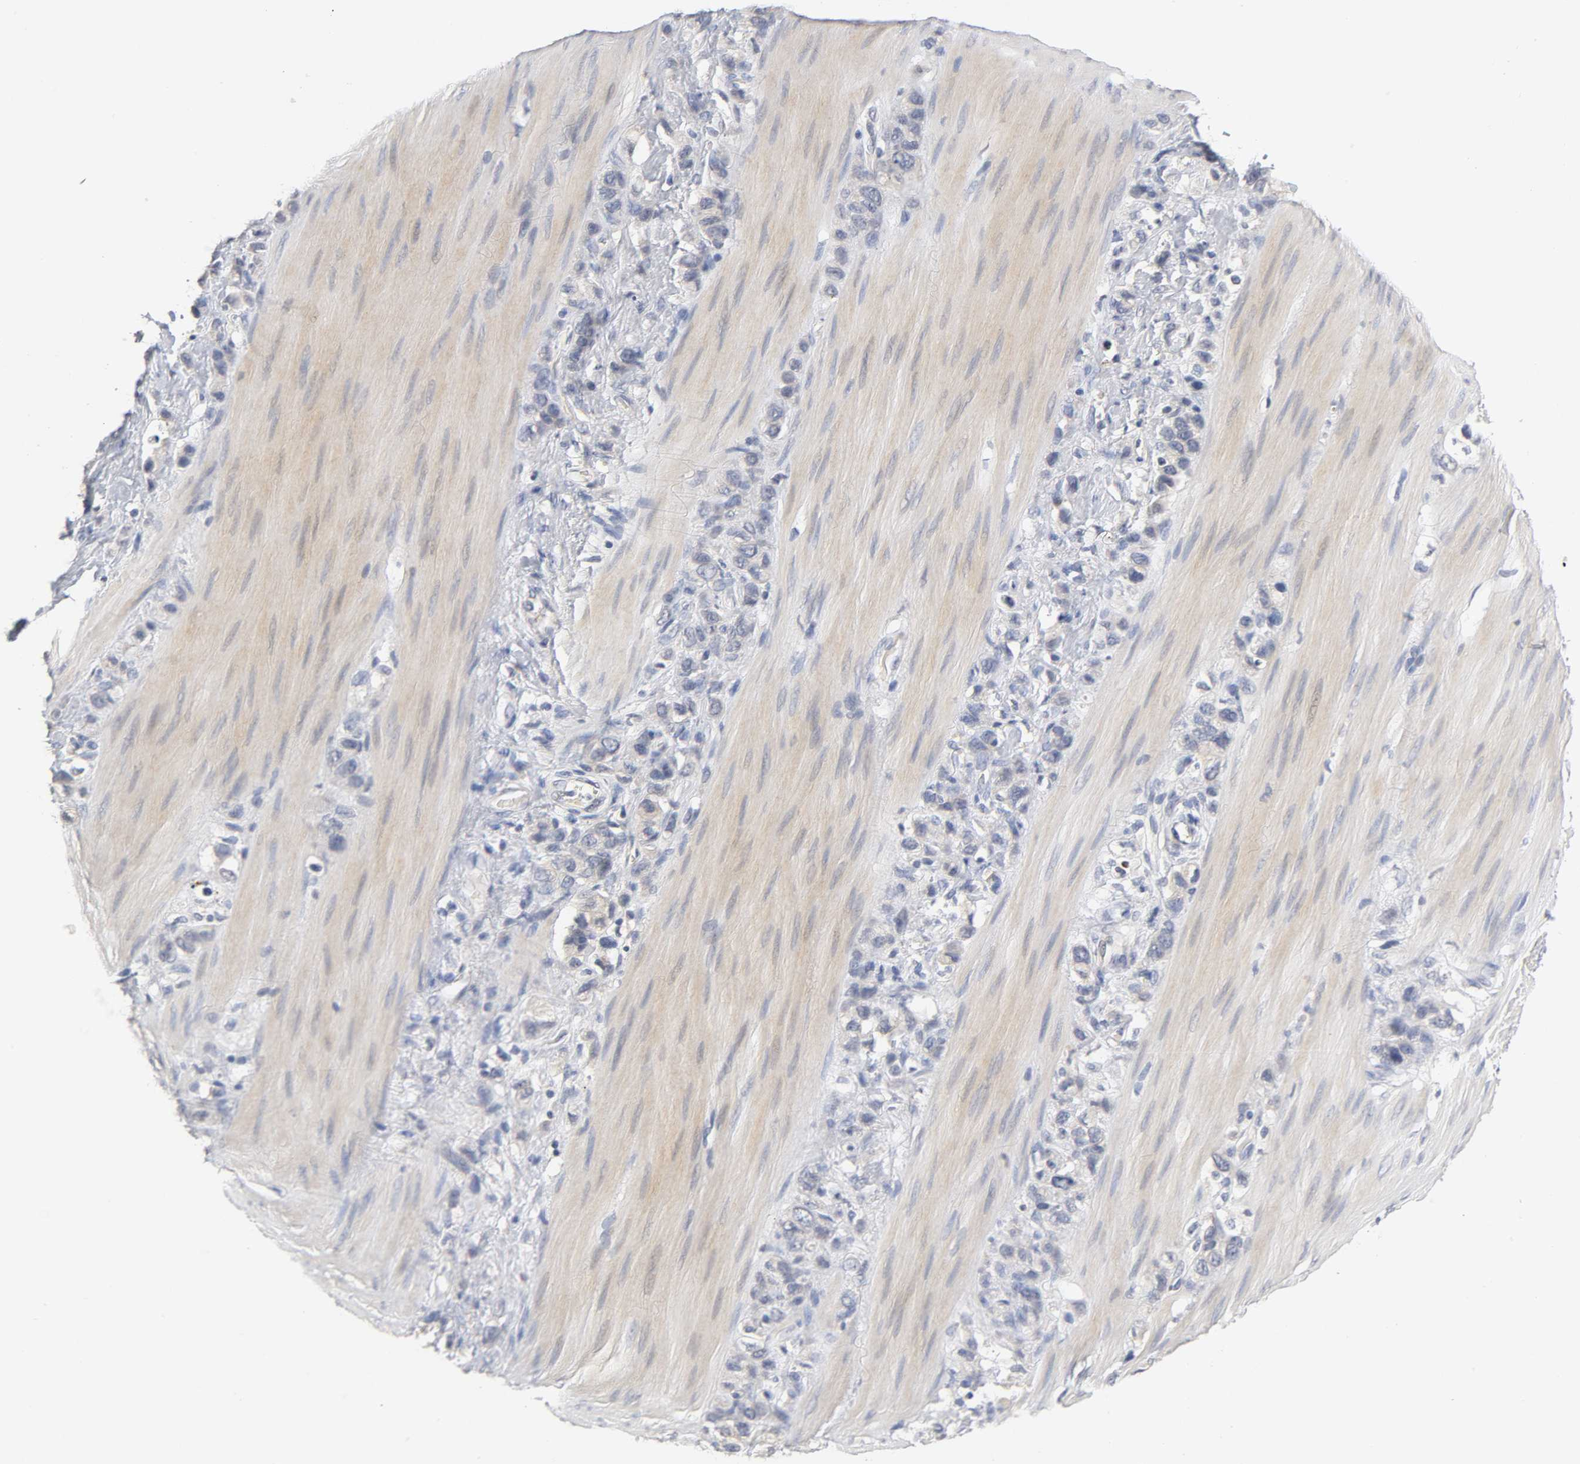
{"staining": {"intensity": "negative", "quantity": "none", "location": "none"}, "tissue": "stomach cancer", "cell_type": "Tumor cells", "image_type": "cancer", "snomed": [{"axis": "morphology", "description": "Normal tissue, NOS"}, {"axis": "morphology", "description": "Adenocarcinoma, NOS"}, {"axis": "morphology", "description": "Adenocarcinoma, High grade"}, {"axis": "topography", "description": "Stomach, upper"}, {"axis": "topography", "description": "Stomach"}], "caption": "Adenocarcinoma (stomach) was stained to show a protein in brown. There is no significant expression in tumor cells. (Brightfield microscopy of DAB immunohistochemistry (IHC) at high magnification).", "gene": "OVOL1", "patient": {"sex": "female", "age": 65}}